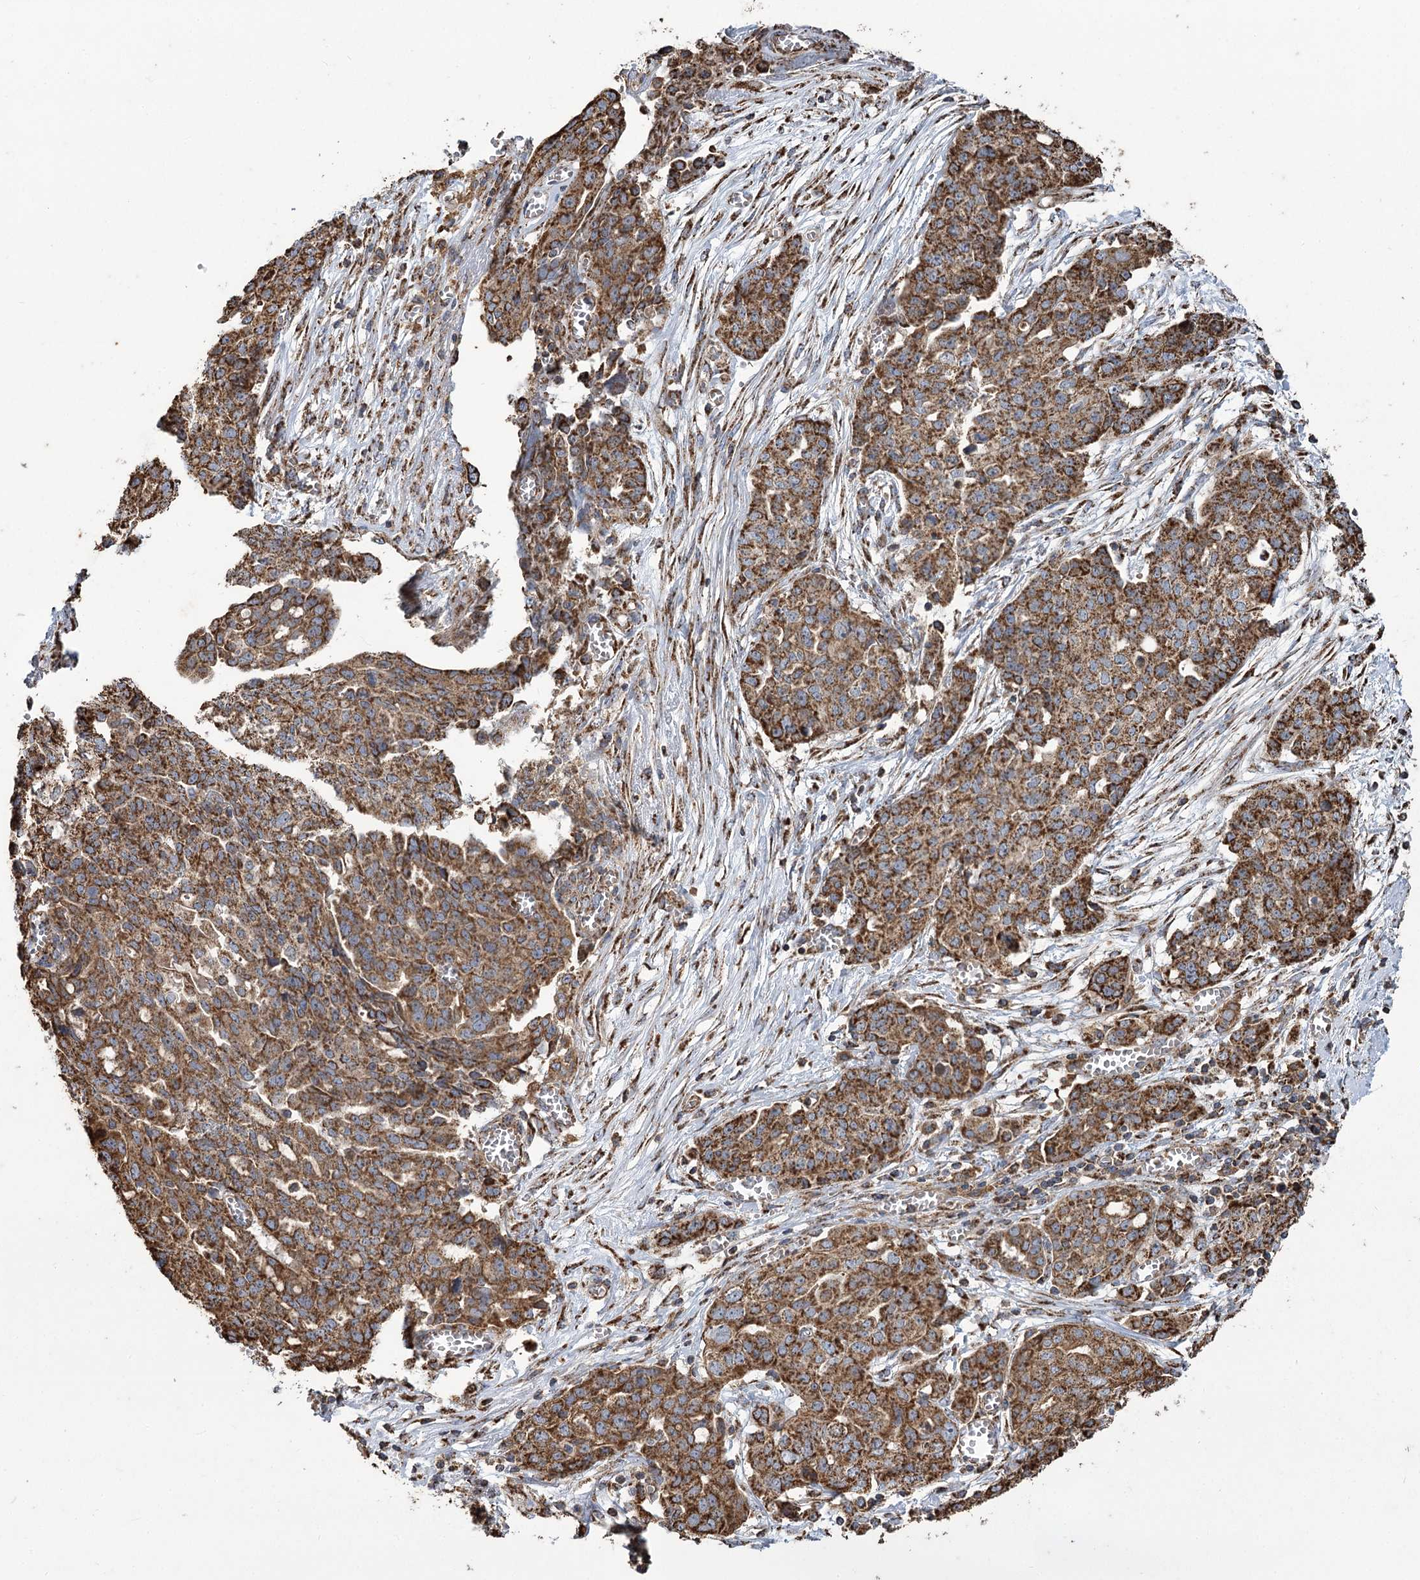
{"staining": {"intensity": "strong", "quantity": ">75%", "location": "cytoplasmic/membranous"}, "tissue": "ovarian cancer", "cell_type": "Tumor cells", "image_type": "cancer", "snomed": [{"axis": "morphology", "description": "Cystadenocarcinoma, serous, NOS"}, {"axis": "topography", "description": "Soft tissue"}, {"axis": "topography", "description": "Ovary"}], "caption": "Immunohistochemical staining of human ovarian cancer reveals high levels of strong cytoplasmic/membranous positivity in approximately >75% of tumor cells. (IHC, brightfield microscopy, high magnification).", "gene": "CARD19", "patient": {"sex": "female", "age": 57}}